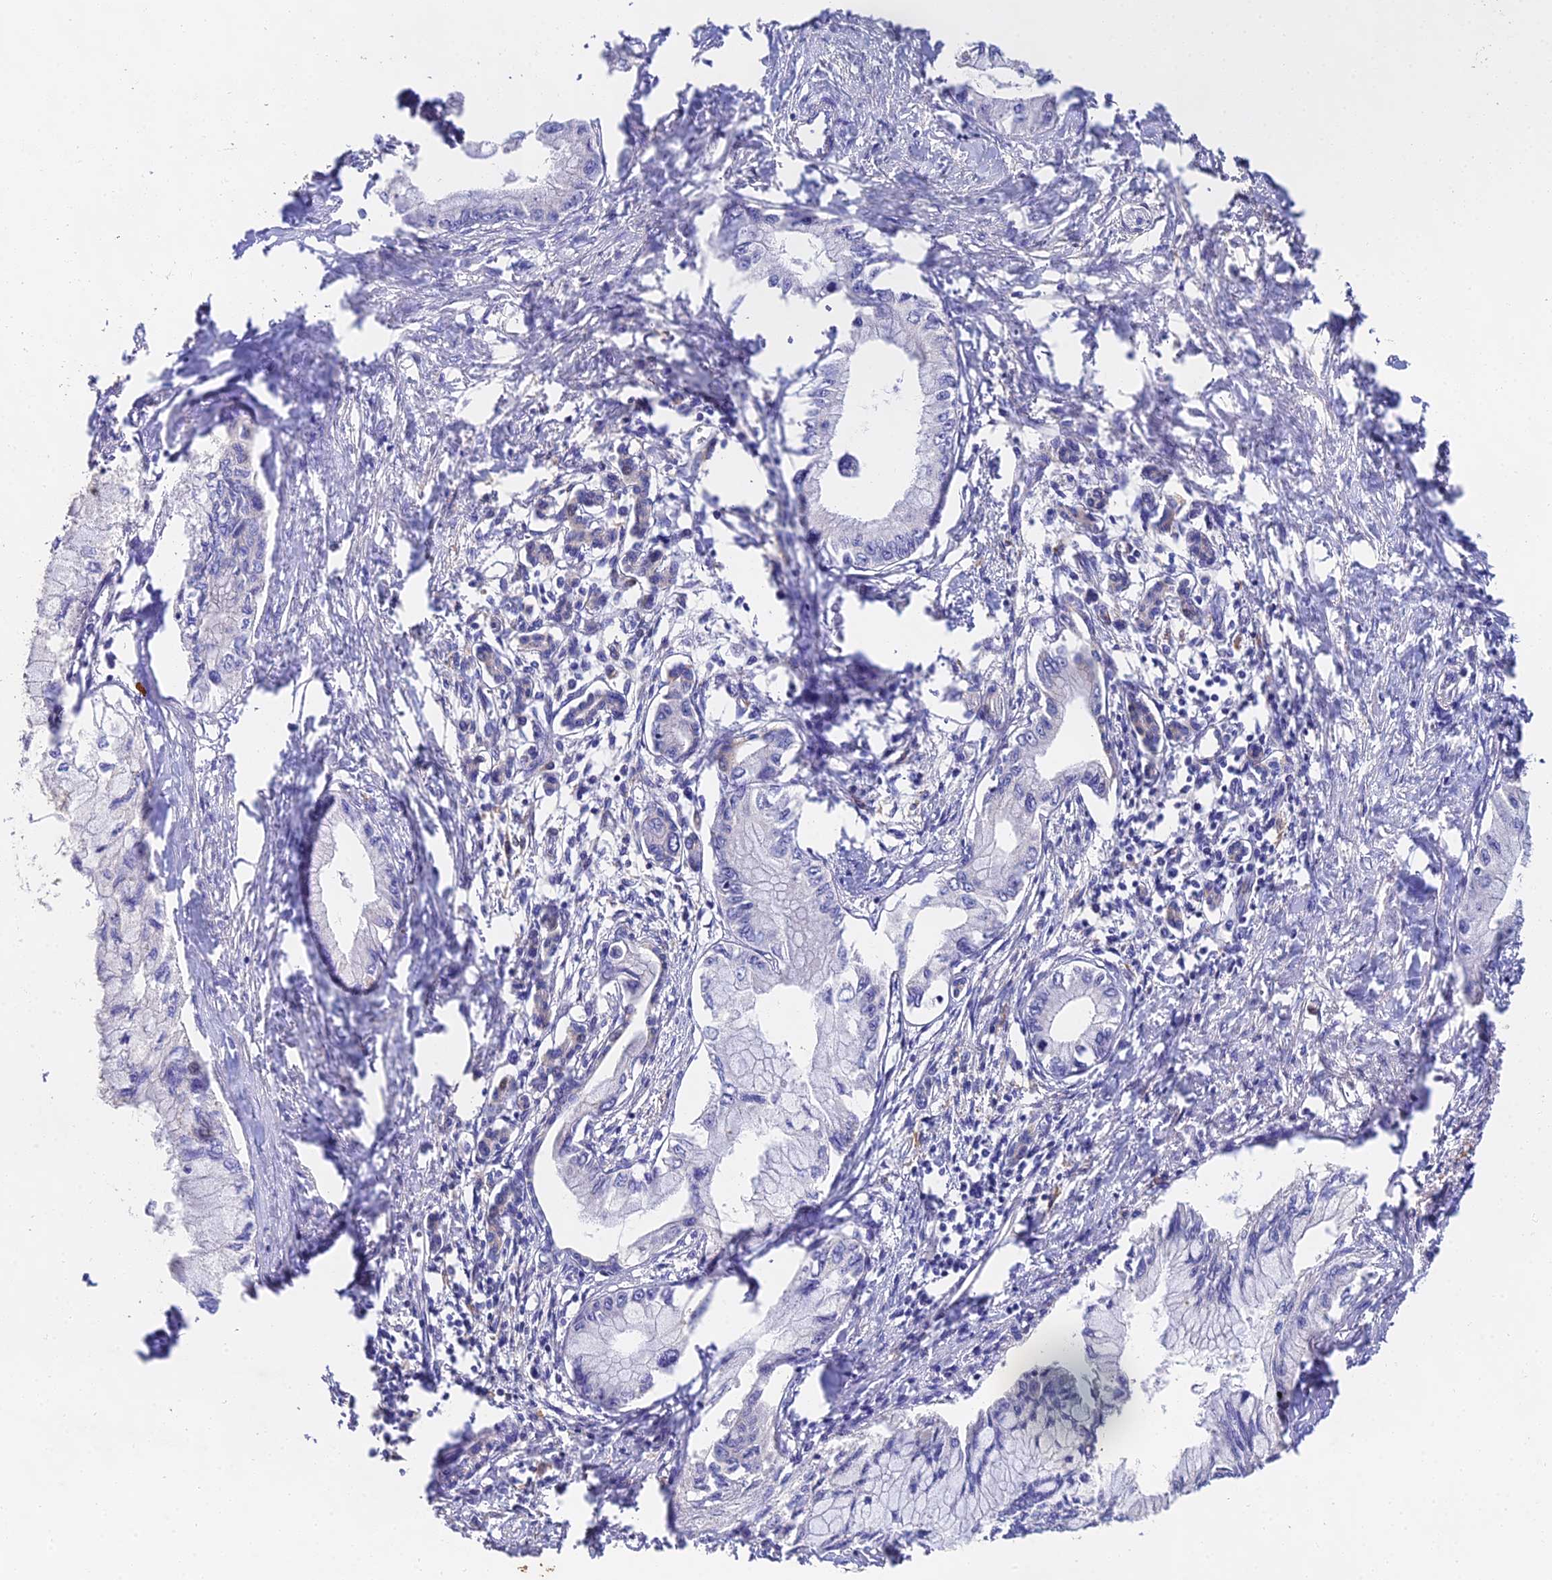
{"staining": {"intensity": "negative", "quantity": "none", "location": "none"}, "tissue": "pancreatic cancer", "cell_type": "Tumor cells", "image_type": "cancer", "snomed": [{"axis": "morphology", "description": "Adenocarcinoma, NOS"}, {"axis": "topography", "description": "Pancreas"}], "caption": "Tumor cells show no significant expression in adenocarcinoma (pancreatic).", "gene": "PPP2R2C", "patient": {"sex": "male", "age": 48}}